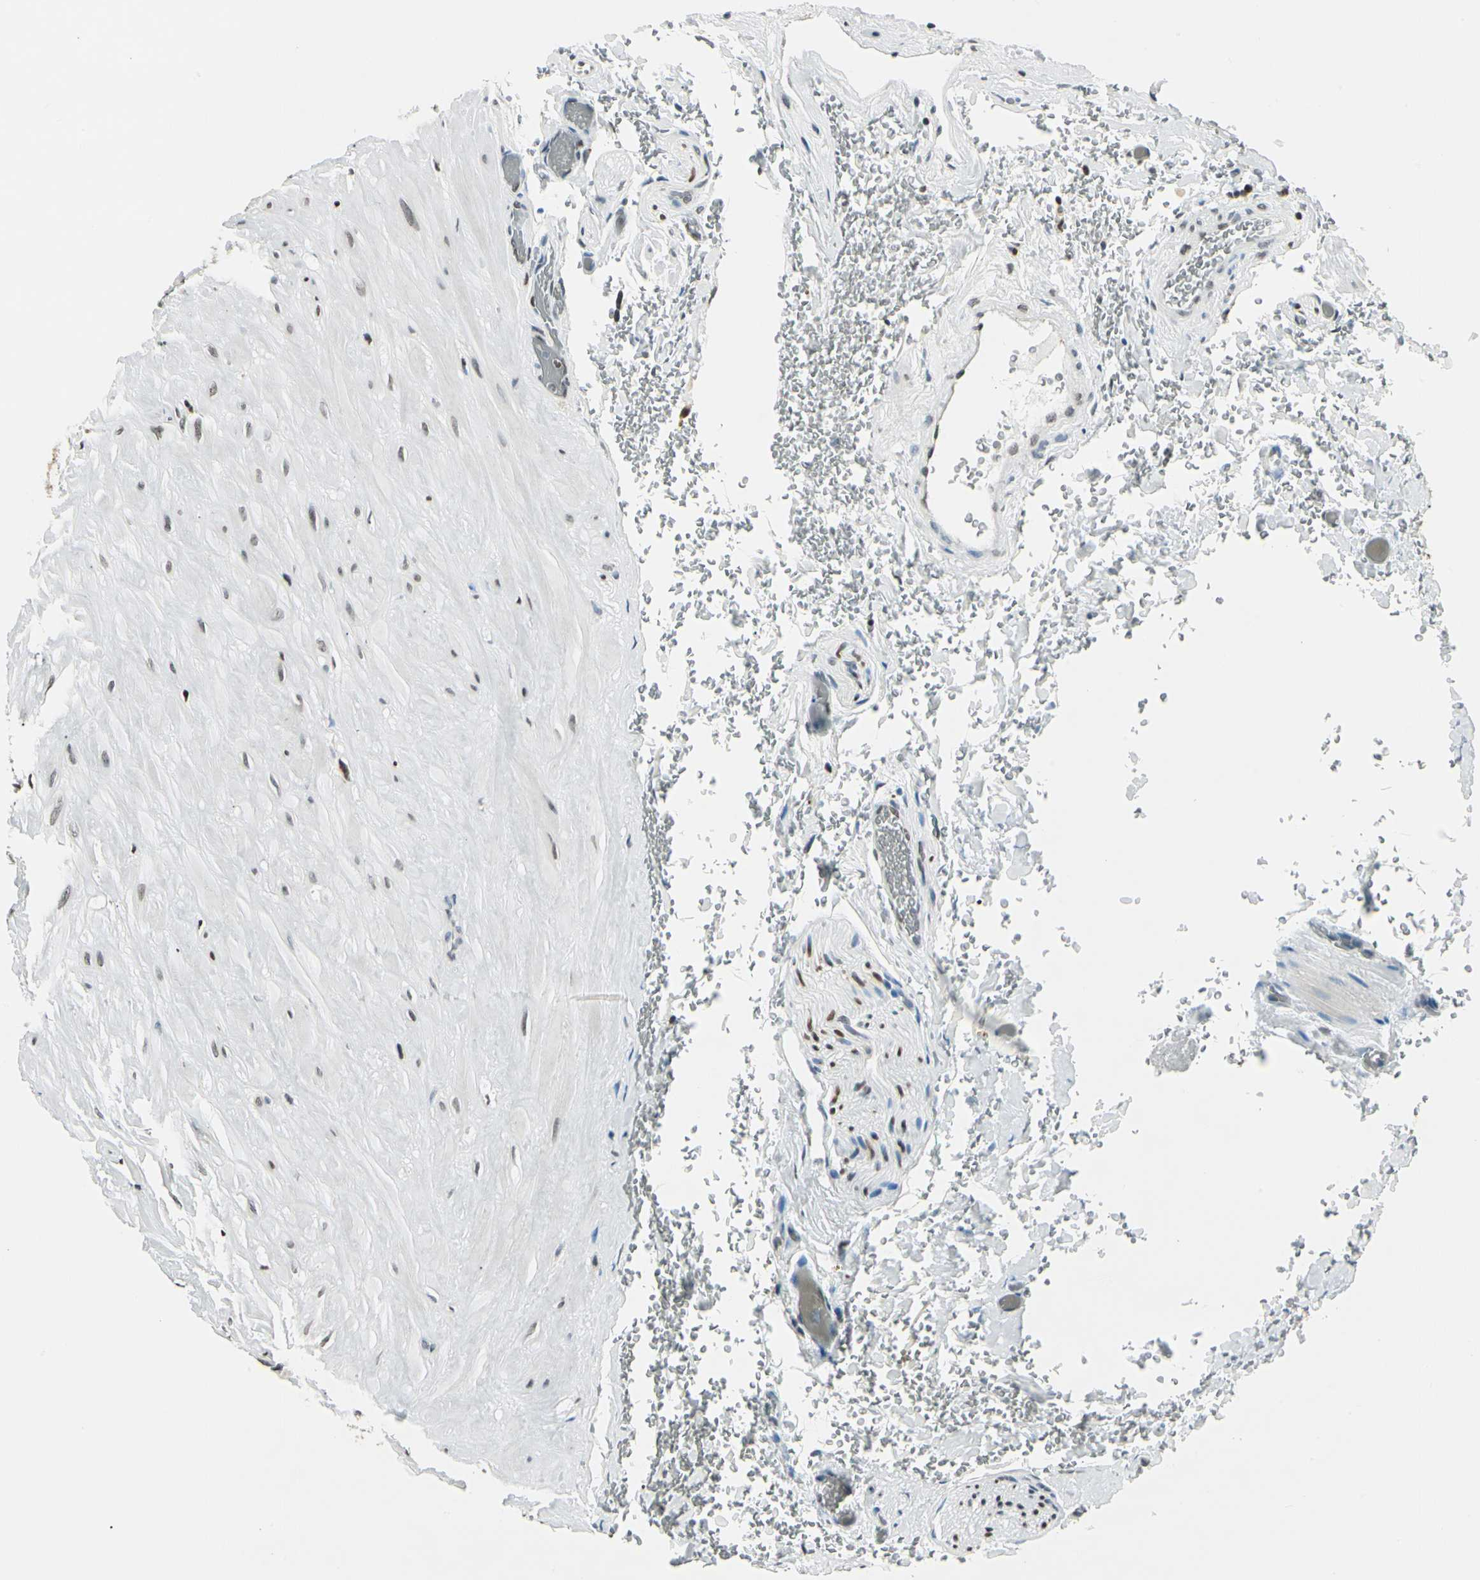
{"staining": {"intensity": "moderate", "quantity": "25%-75%", "location": "cytoplasmic/membranous,nuclear"}, "tissue": "seminal vesicle", "cell_type": "Glandular cells", "image_type": "normal", "snomed": [{"axis": "morphology", "description": "Normal tissue, NOS"}, {"axis": "topography", "description": "Seminal veicle"}], "caption": "Seminal vesicle stained with DAB IHC displays medium levels of moderate cytoplasmic/membranous,nuclear expression in approximately 25%-75% of glandular cells.", "gene": "FANCG", "patient": {"sex": "male", "age": 69}}